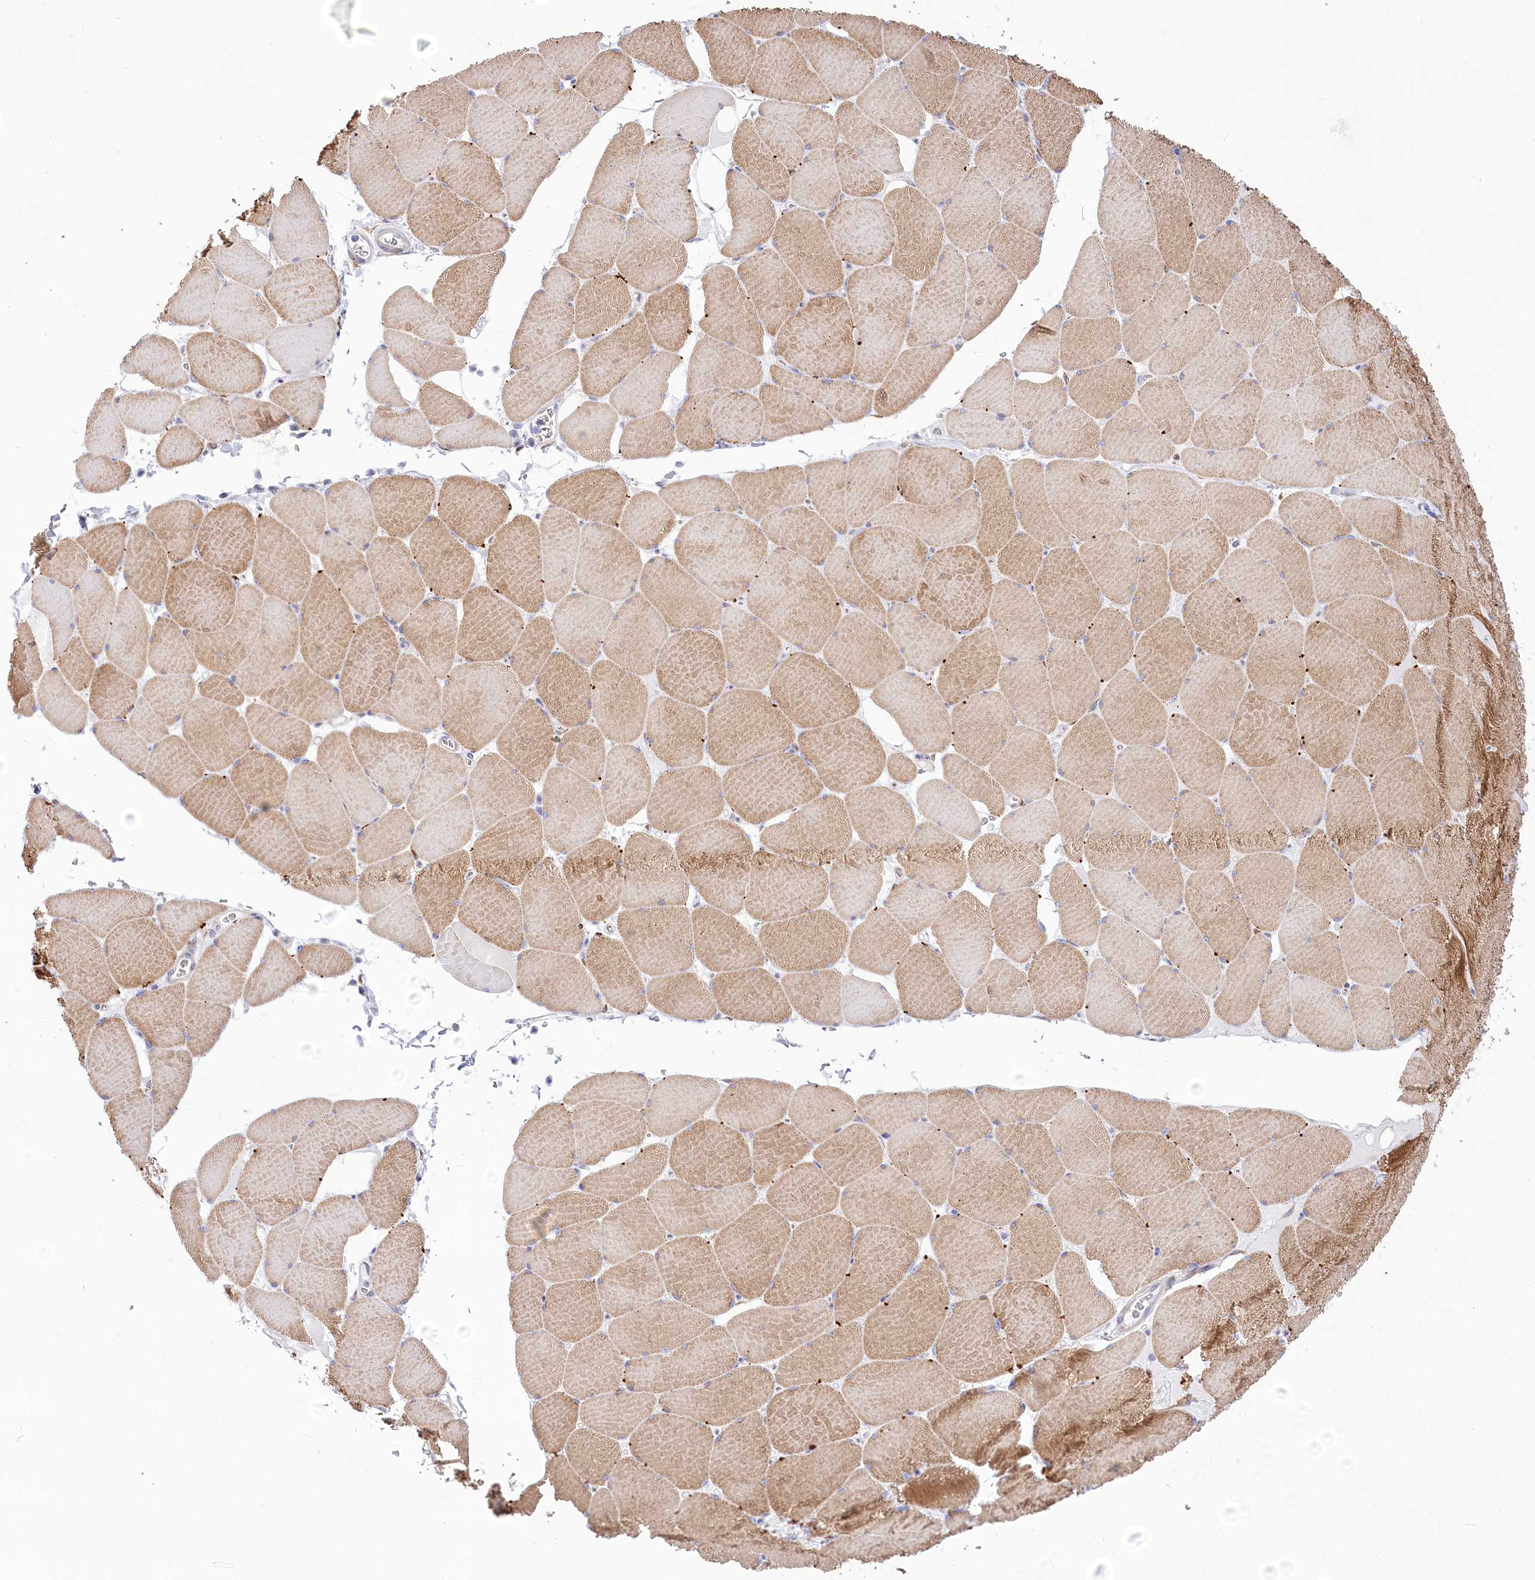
{"staining": {"intensity": "moderate", "quantity": ">75%", "location": "cytoplasmic/membranous"}, "tissue": "skeletal muscle", "cell_type": "Myocytes", "image_type": "normal", "snomed": [{"axis": "morphology", "description": "Normal tissue, NOS"}, {"axis": "topography", "description": "Skeletal muscle"}, {"axis": "topography", "description": "Head-Neck"}], "caption": "Immunohistochemical staining of unremarkable human skeletal muscle shows medium levels of moderate cytoplasmic/membranous expression in approximately >75% of myocytes.", "gene": "STT3B", "patient": {"sex": "male", "age": 66}}